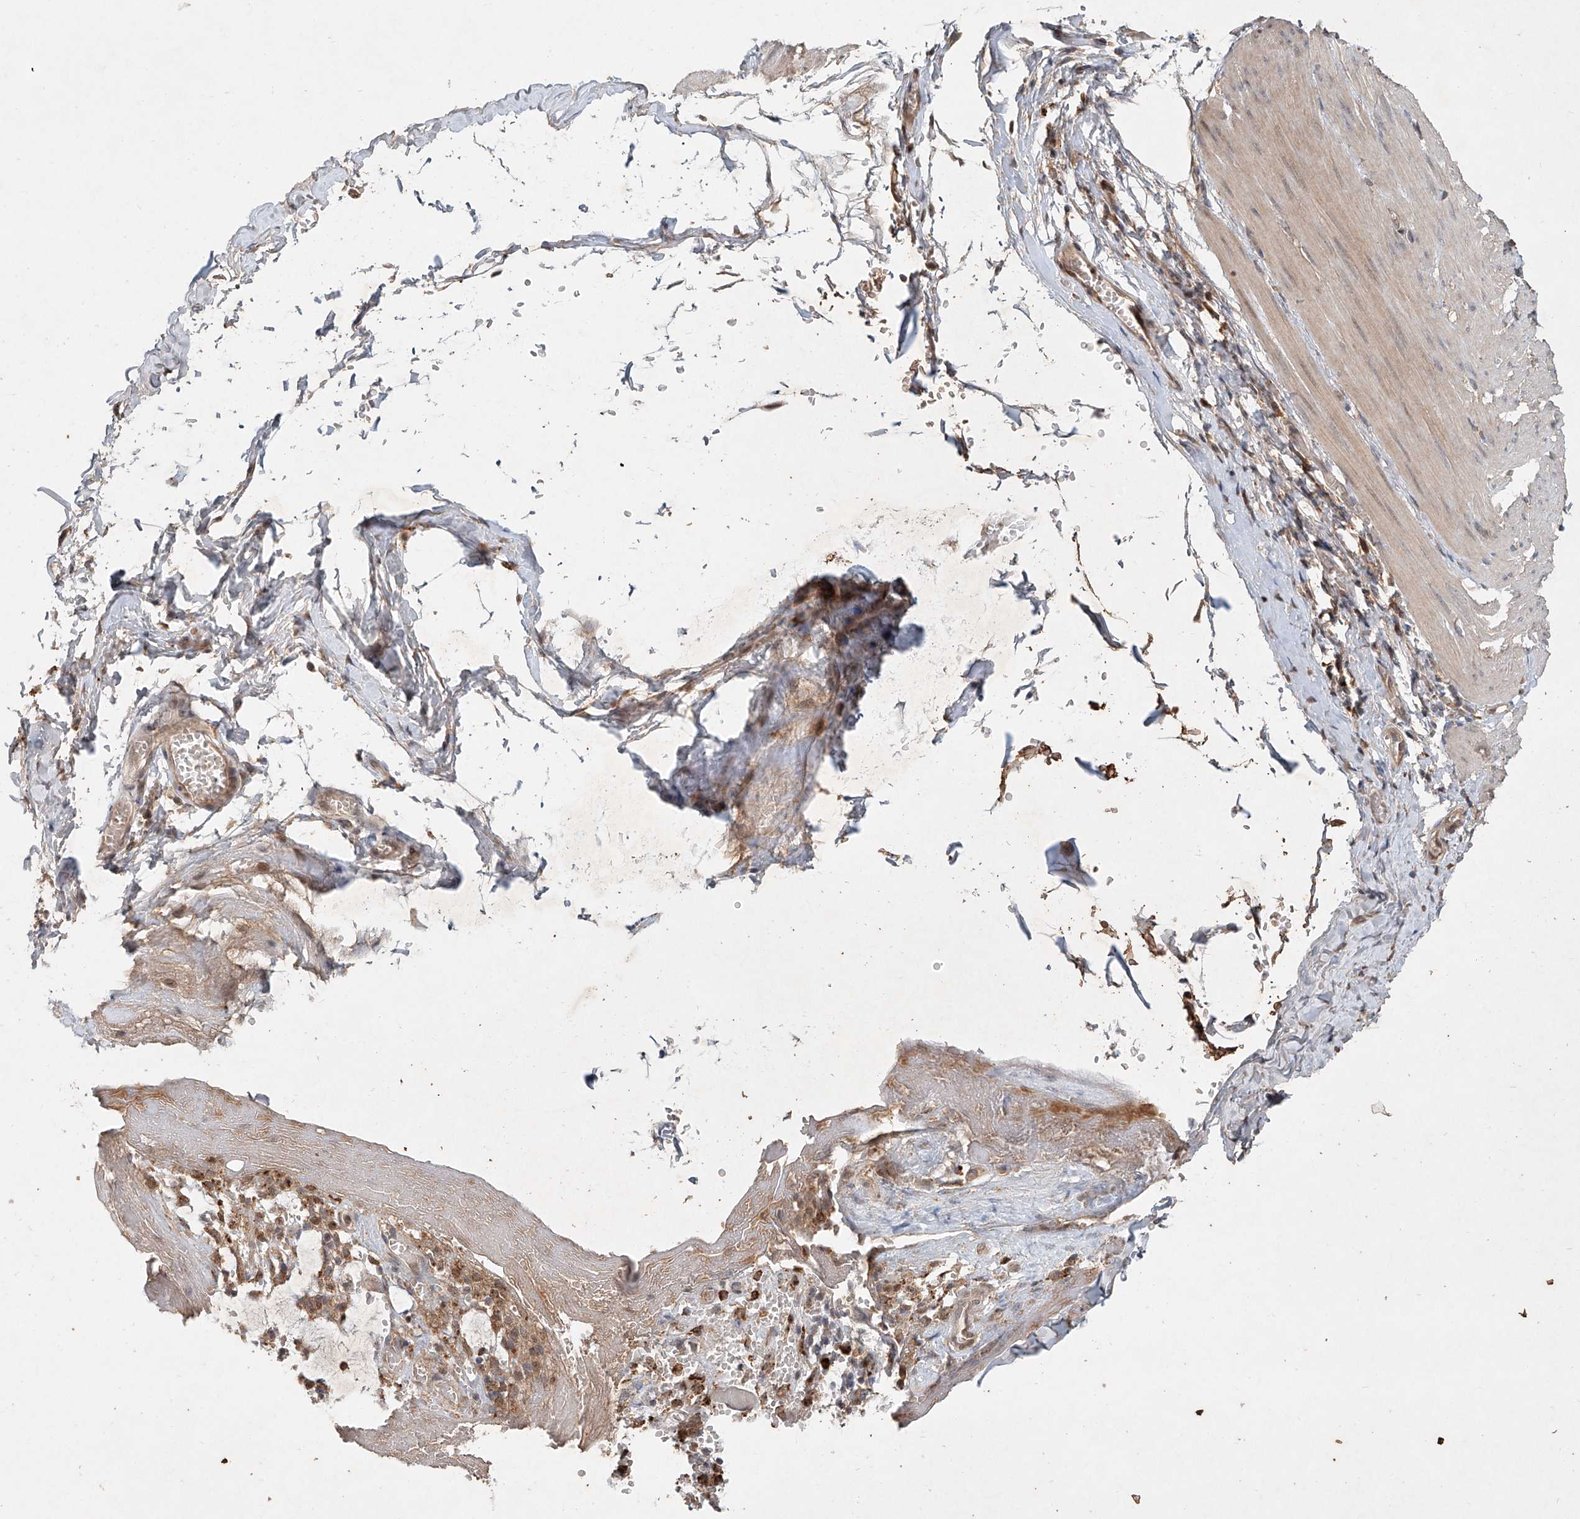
{"staining": {"intensity": "weak", "quantity": "25%-75%", "location": "cytoplasmic/membranous"}, "tissue": "smooth muscle", "cell_type": "Smooth muscle cells", "image_type": "normal", "snomed": [{"axis": "morphology", "description": "Normal tissue, NOS"}, {"axis": "morphology", "description": "Adenocarcinoma, NOS"}, {"axis": "topography", "description": "Colon"}, {"axis": "topography", "description": "Peripheral nerve tissue"}], "caption": "Weak cytoplasmic/membranous protein expression is seen in about 25%-75% of smooth muscle cells in smooth muscle. (IHC, brightfield microscopy, high magnification).", "gene": "IER5", "patient": {"sex": "male", "age": 14}}